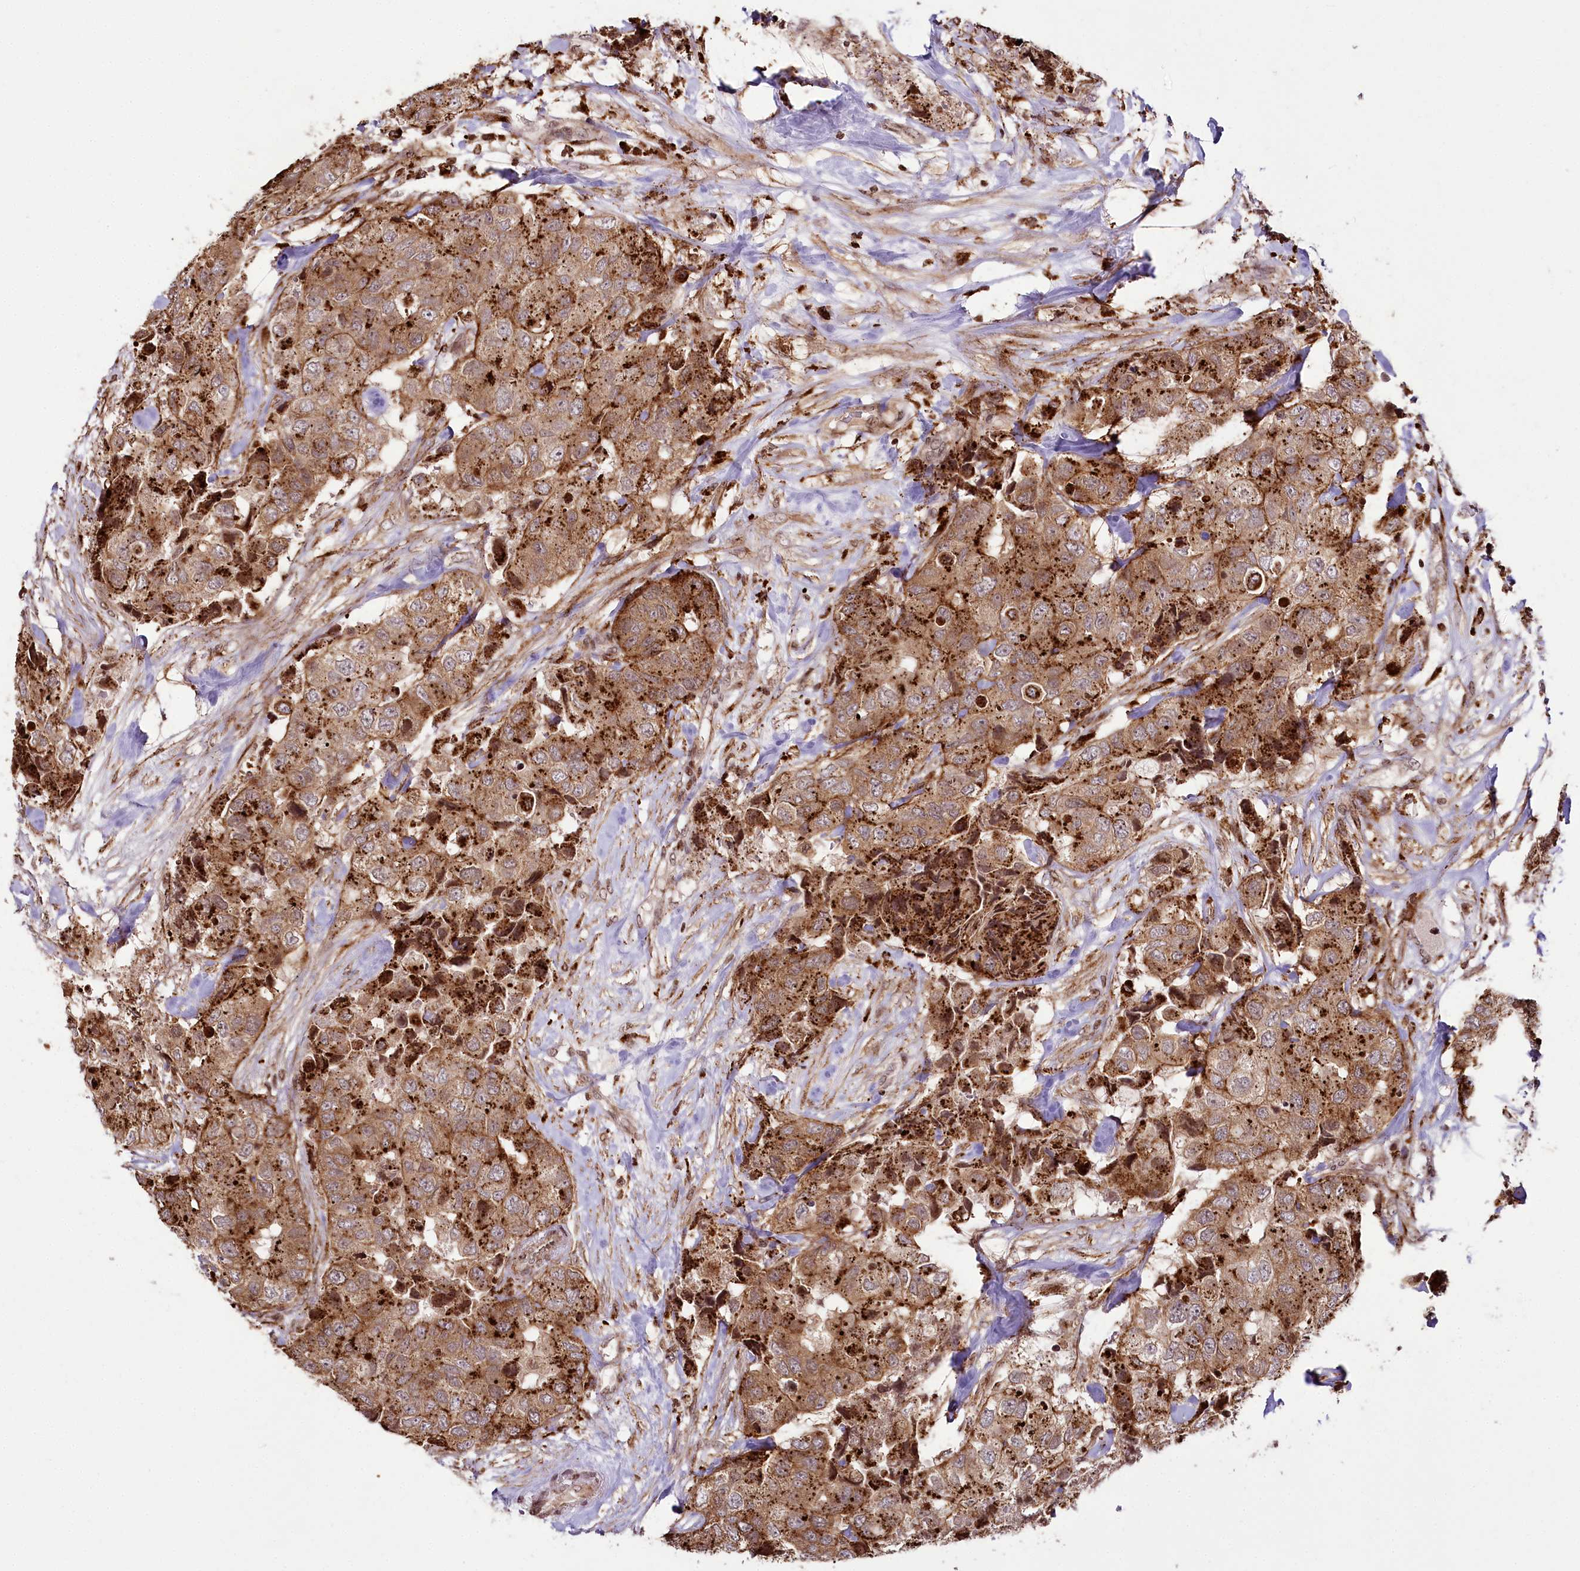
{"staining": {"intensity": "strong", "quantity": ">75%", "location": "cytoplasmic/membranous"}, "tissue": "breast cancer", "cell_type": "Tumor cells", "image_type": "cancer", "snomed": [{"axis": "morphology", "description": "Duct carcinoma"}, {"axis": "topography", "description": "Breast"}], "caption": "The immunohistochemical stain highlights strong cytoplasmic/membranous staining in tumor cells of breast invasive ductal carcinoma tissue. The protein of interest is stained brown, and the nuclei are stained in blue (DAB IHC with brightfield microscopy, high magnification).", "gene": "HOXC8", "patient": {"sex": "female", "age": 62}}